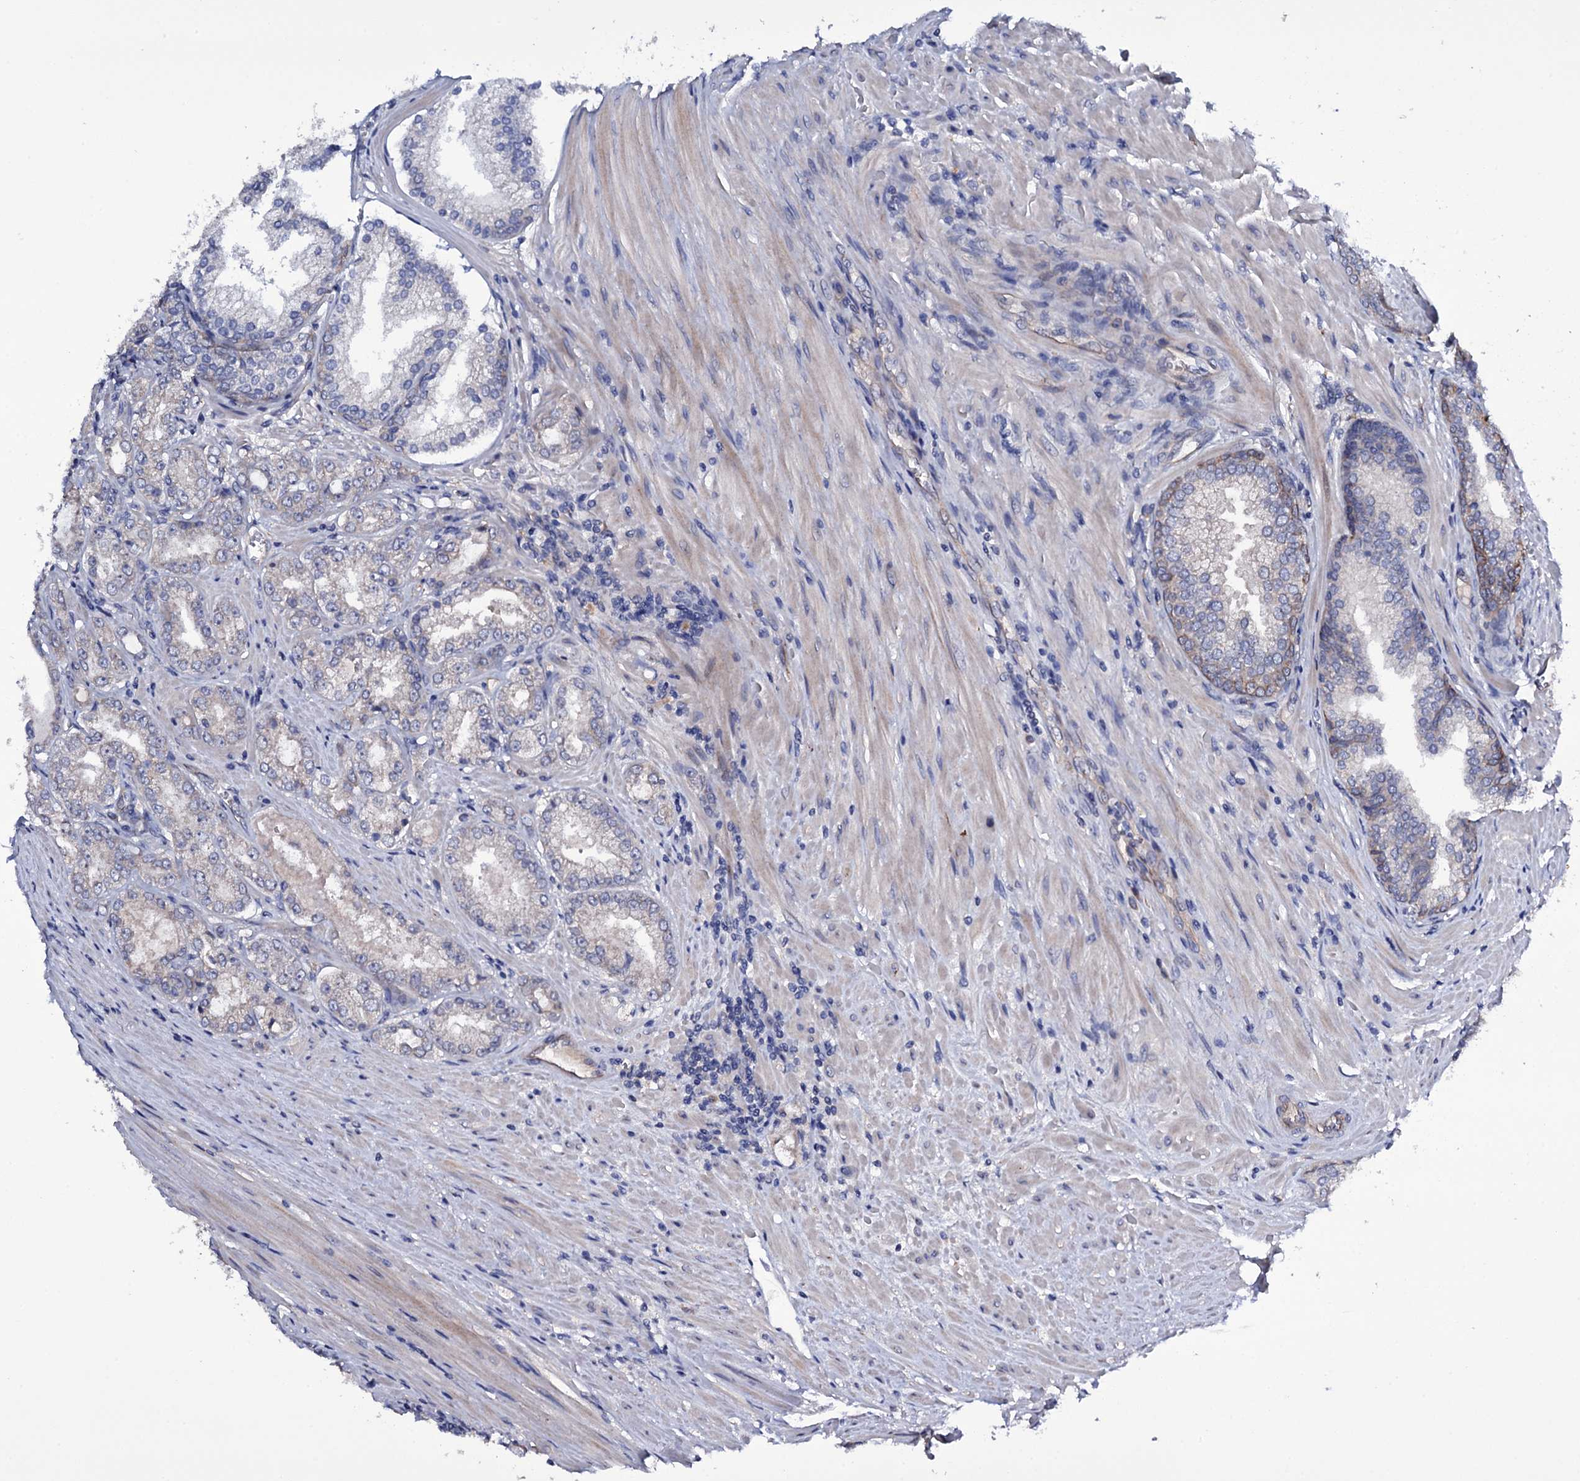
{"staining": {"intensity": "negative", "quantity": "none", "location": "none"}, "tissue": "prostate cancer", "cell_type": "Tumor cells", "image_type": "cancer", "snomed": [{"axis": "morphology", "description": "Adenocarcinoma, High grade"}, {"axis": "topography", "description": "Prostate"}], "caption": "IHC photomicrograph of prostate cancer stained for a protein (brown), which reveals no expression in tumor cells.", "gene": "BCL2L14", "patient": {"sex": "male", "age": 72}}